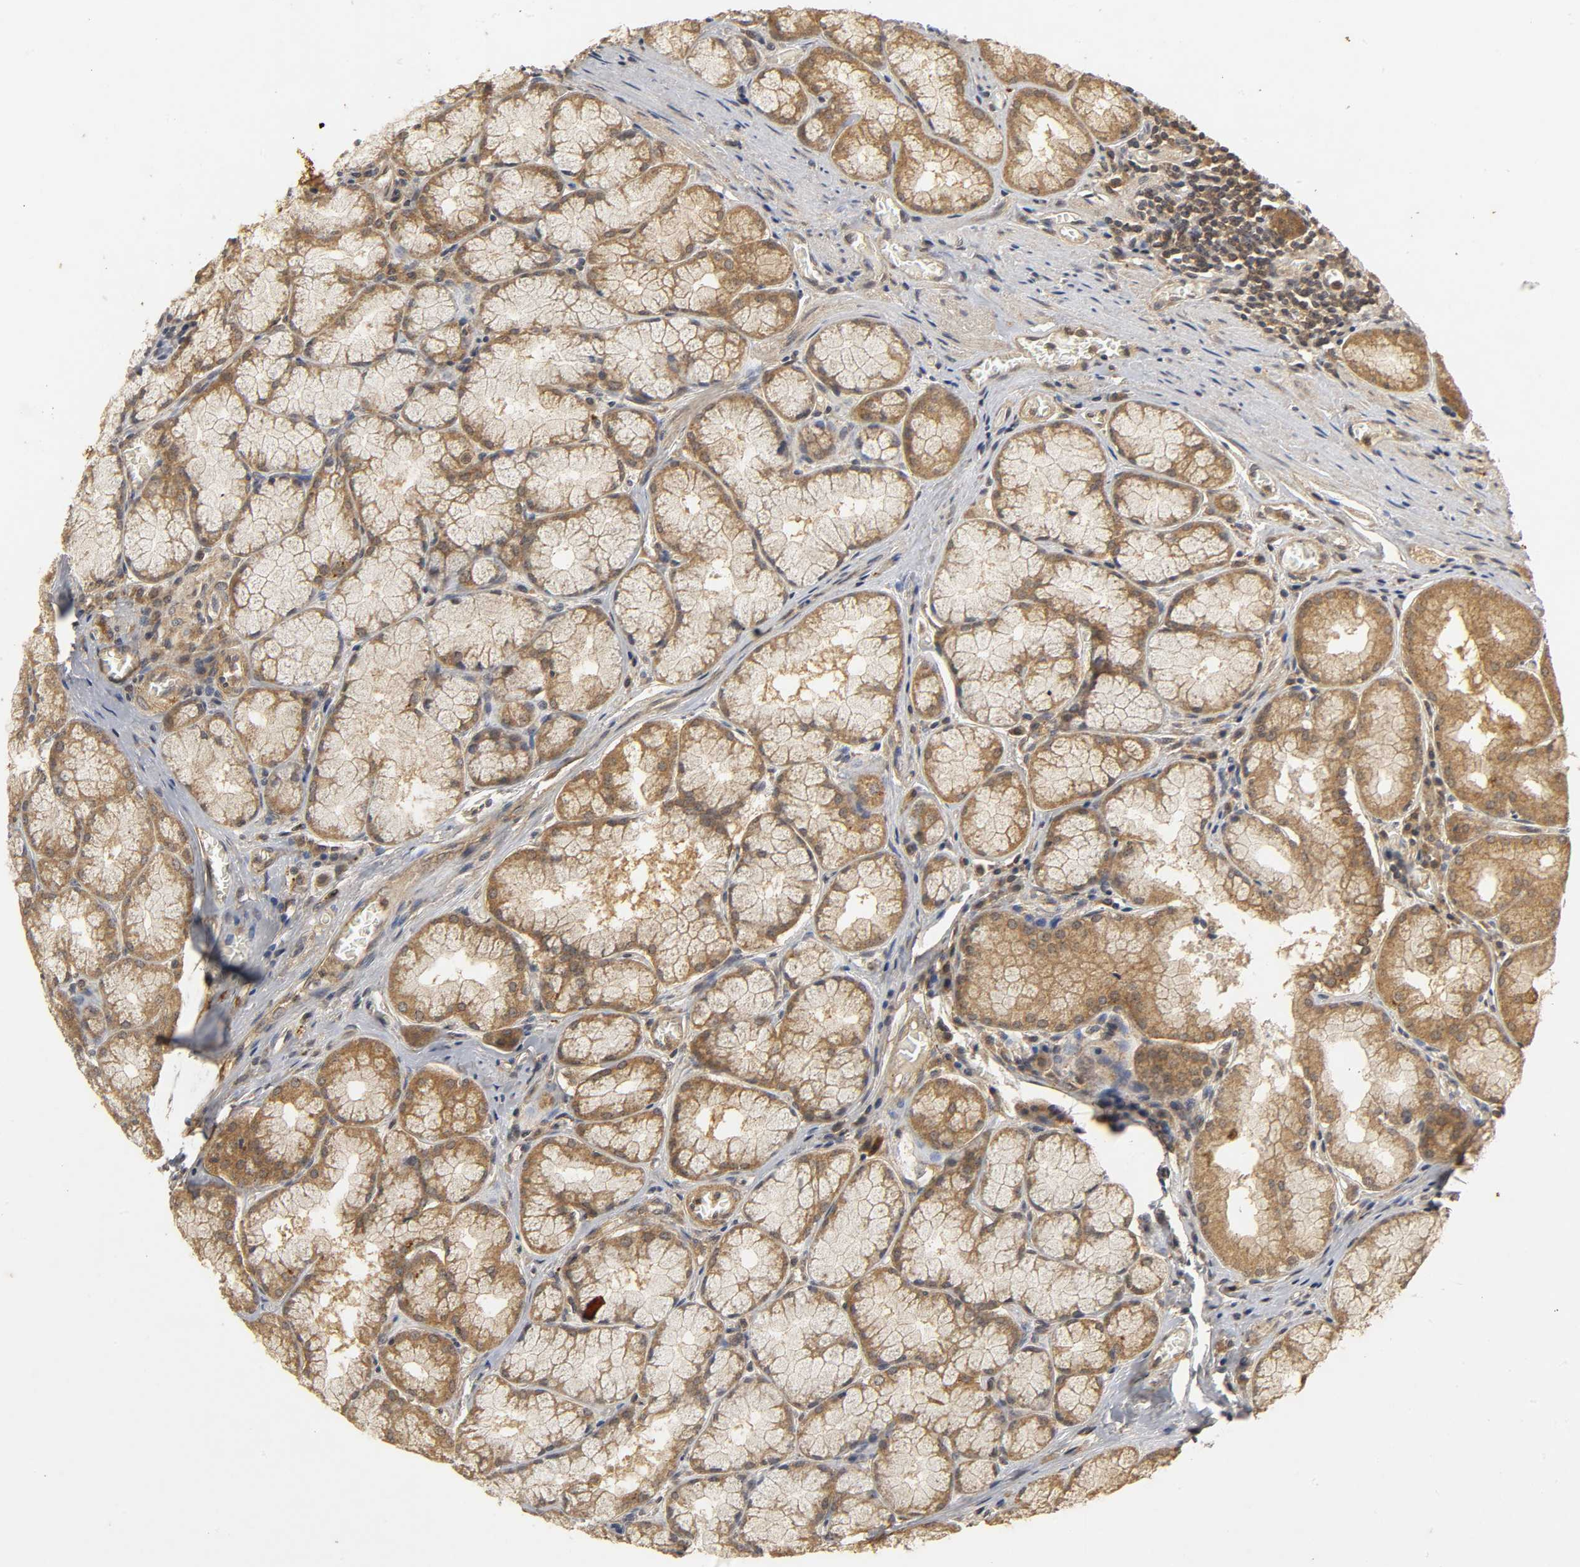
{"staining": {"intensity": "moderate", "quantity": ">75%", "location": "cytoplasmic/membranous"}, "tissue": "stomach", "cell_type": "Glandular cells", "image_type": "normal", "snomed": [{"axis": "morphology", "description": "Normal tissue, NOS"}, {"axis": "topography", "description": "Stomach, lower"}], "caption": "Benign stomach was stained to show a protein in brown. There is medium levels of moderate cytoplasmic/membranous staining in about >75% of glandular cells. The staining was performed using DAB to visualize the protein expression in brown, while the nuclei were stained in blue with hematoxylin (Magnification: 20x).", "gene": "TRAF6", "patient": {"sex": "male", "age": 56}}